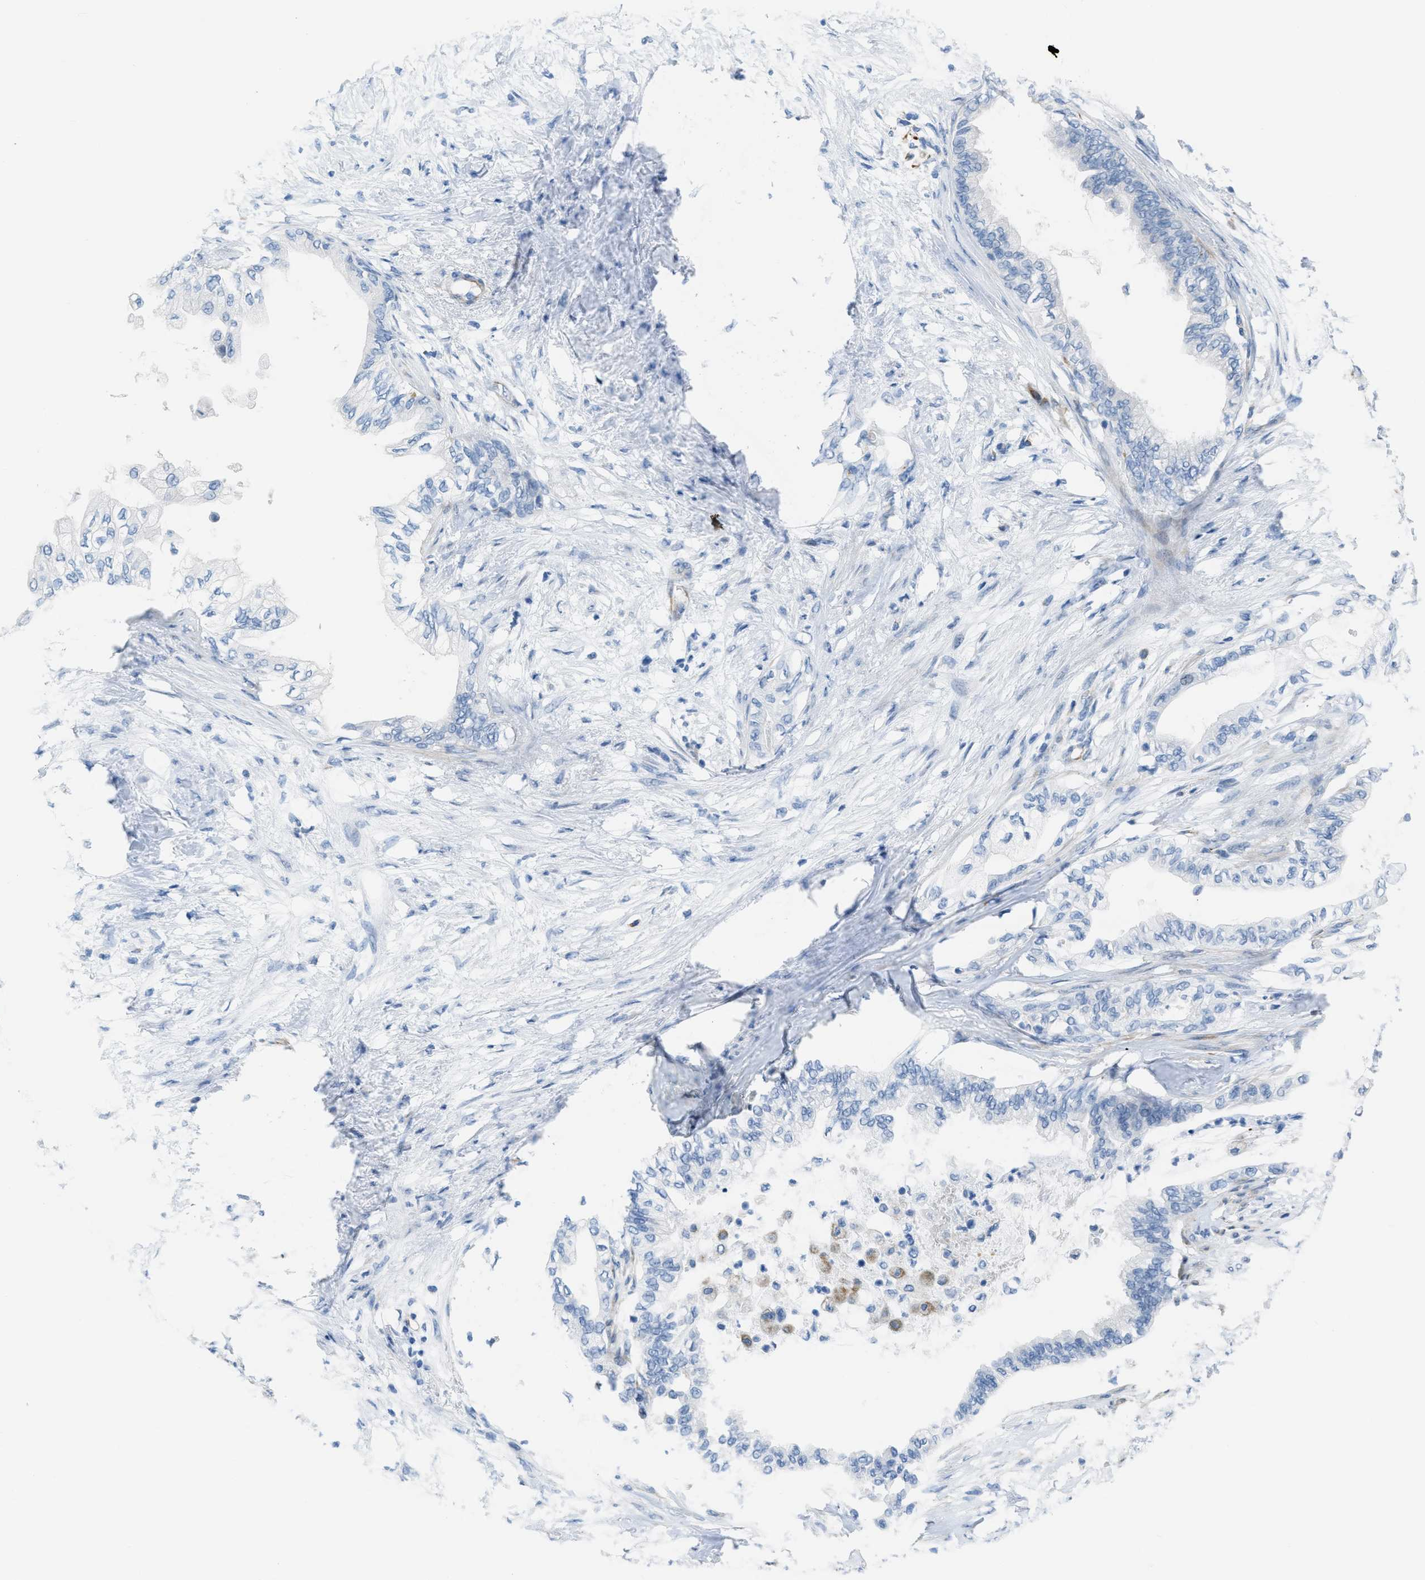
{"staining": {"intensity": "negative", "quantity": "none", "location": "none"}, "tissue": "pancreatic cancer", "cell_type": "Tumor cells", "image_type": "cancer", "snomed": [{"axis": "morphology", "description": "Normal tissue, NOS"}, {"axis": "morphology", "description": "Adenocarcinoma, NOS"}, {"axis": "topography", "description": "Pancreas"}, {"axis": "topography", "description": "Duodenum"}], "caption": "The image displays no significant positivity in tumor cells of adenocarcinoma (pancreatic).", "gene": "SLC12A1", "patient": {"sex": "female", "age": 60}}